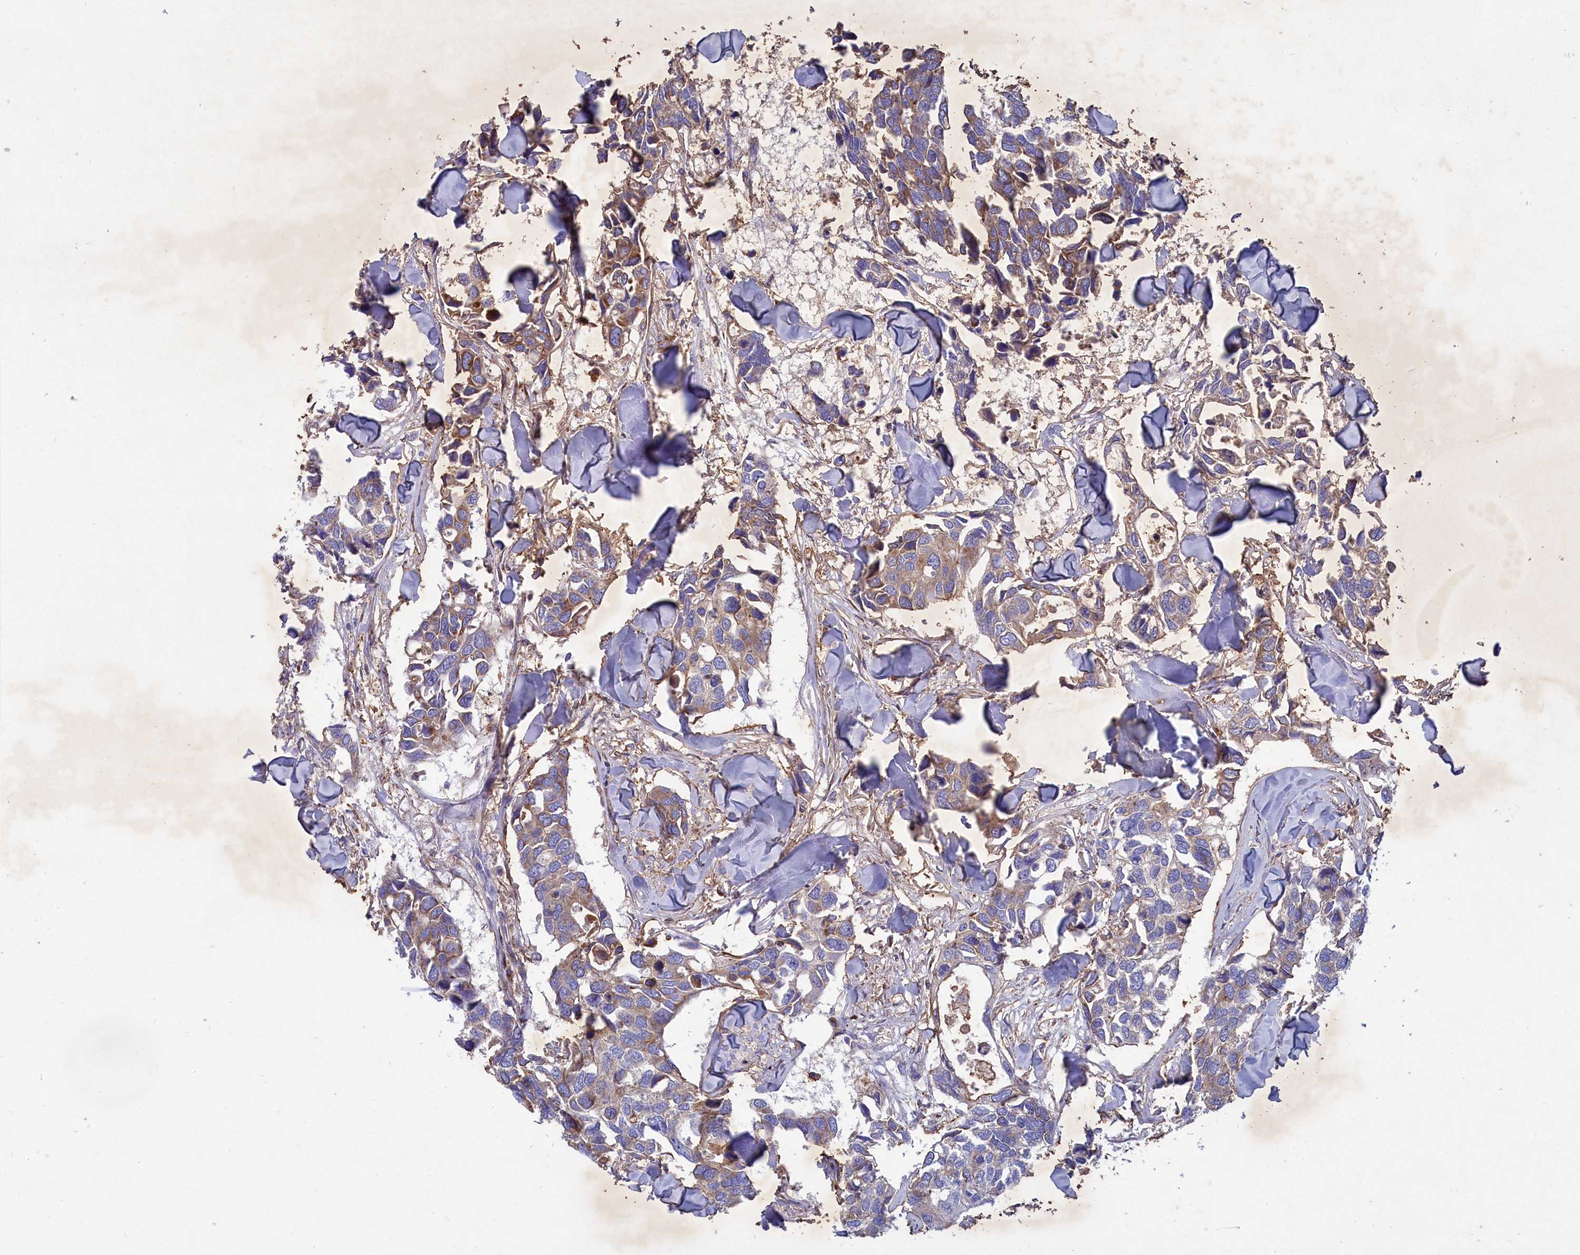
{"staining": {"intensity": "weak", "quantity": ">75%", "location": "cytoplasmic/membranous"}, "tissue": "breast cancer", "cell_type": "Tumor cells", "image_type": "cancer", "snomed": [{"axis": "morphology", "description": "Duct carcinoma"}, {"axis": "topography", "description": "Breast"}], "caption": "Tumor cells exhibit weak cytoplasmic/membranous staining in approximately >75% of cells in invasive ductal carcinoma (breast).", "gene": "SCAMP4", "patient": {"sex": "female", "age": 83}}